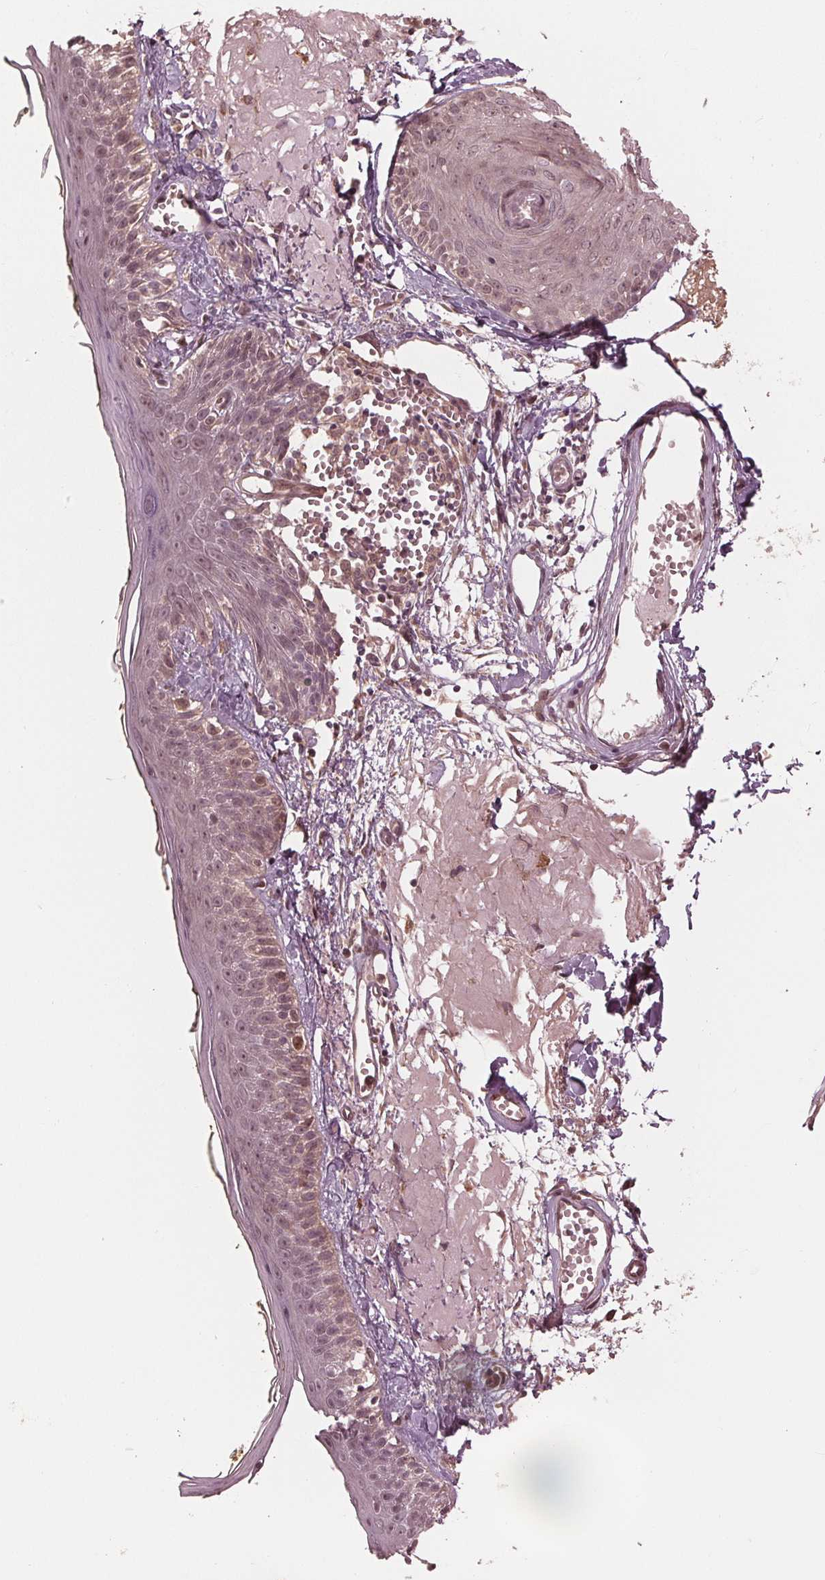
{"staining": {"intensity": "moderate", "quantity": "<25%", "location": "nuclear"}, "tissue": "skin", "cell_type": "Fibroblasts", "image_type": "normal", "snomed": [{"axis": "morphology", "description": "Normal tissue, NOS"}, {"axis": "topography", "description": "Skin"}], "caption": "This histopathology image exhibits immunohistochemistry (IHC) staining of benign human skin, with low moderate nuclear positivity in about <25% of fibroblasts.", "gene": "ZNF471", "patient": {"sex": "male", "age": 76}}